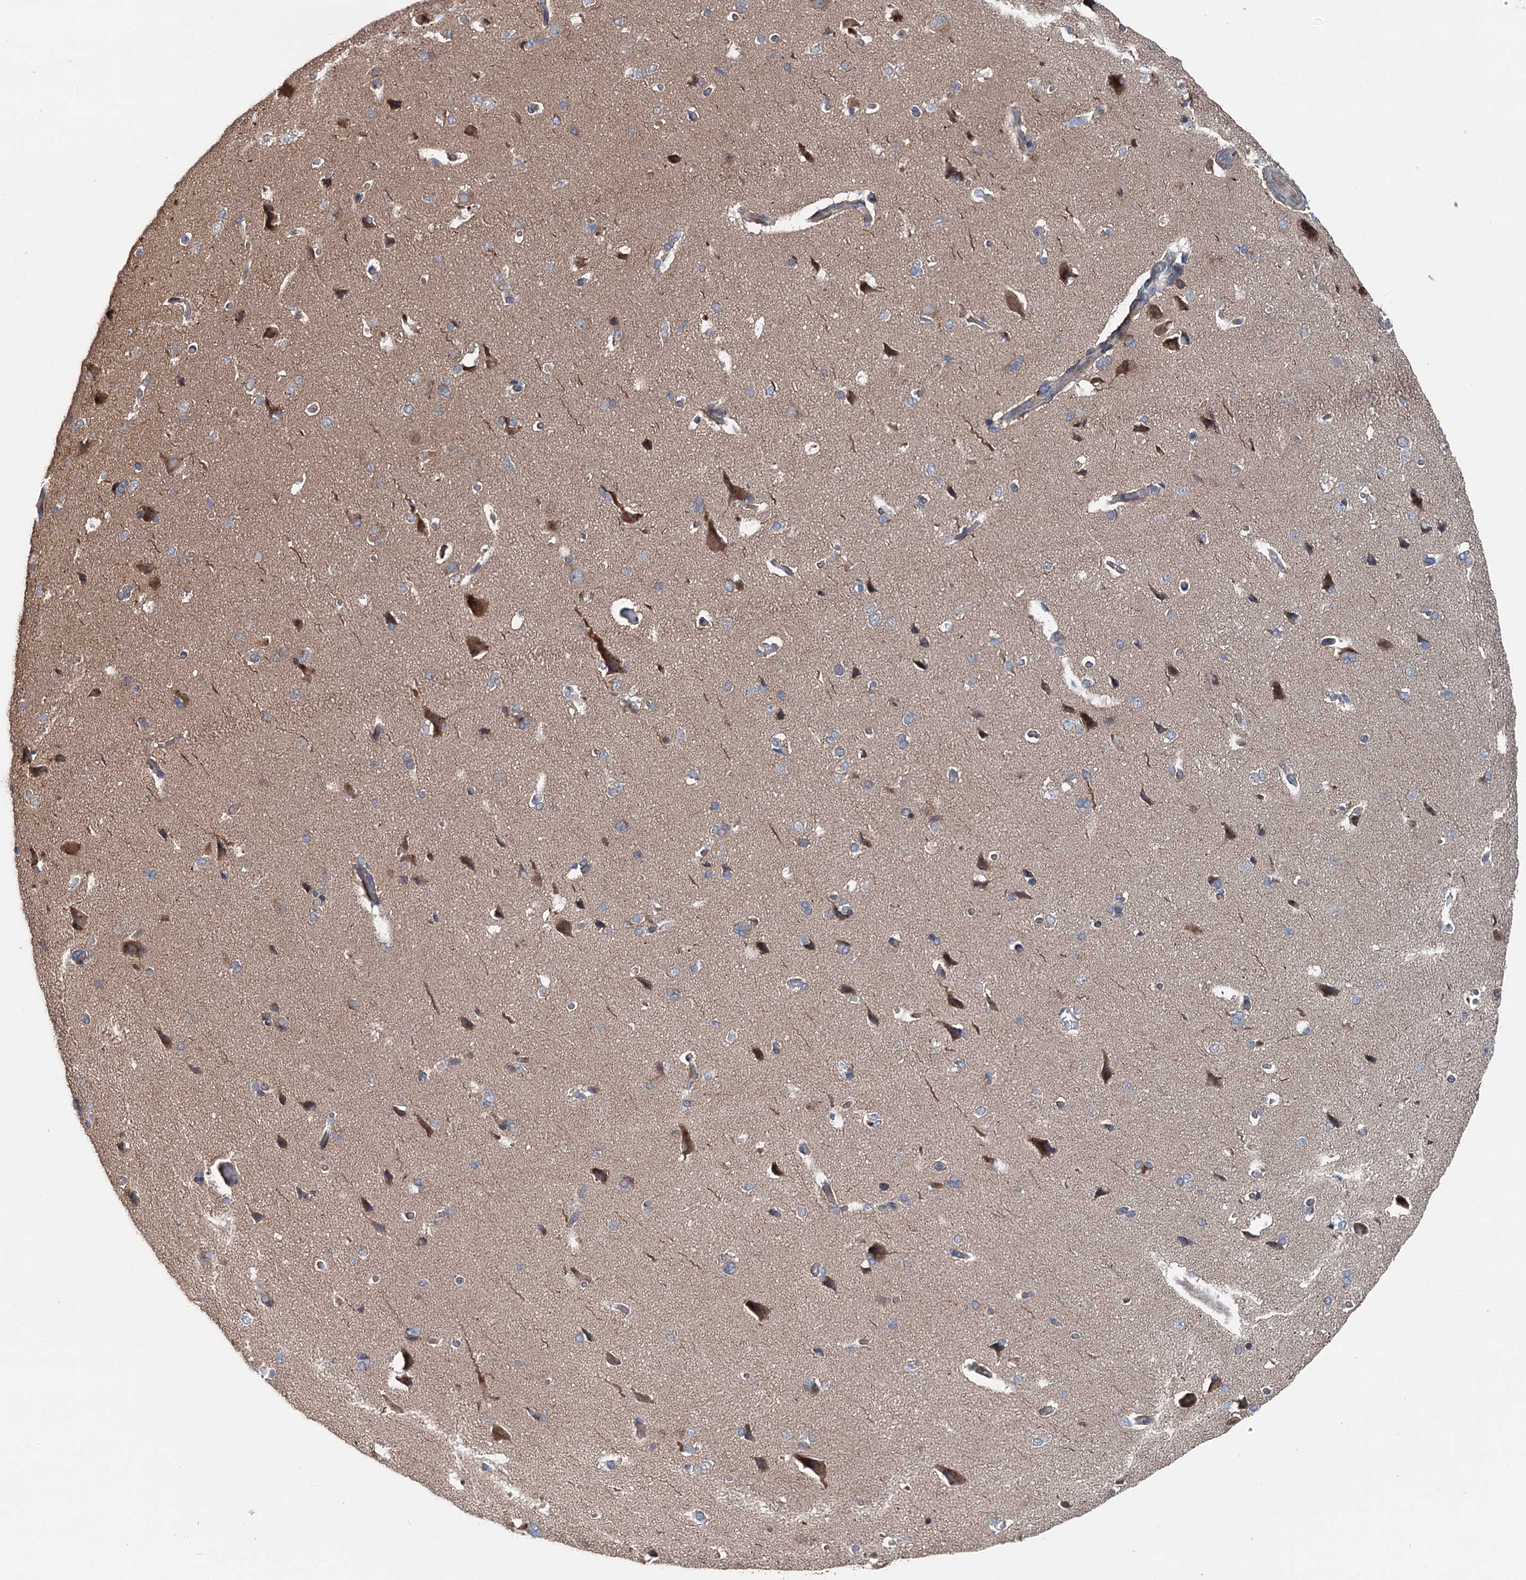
{"staining": {"intensity": "weak", "quantity": "25%-75%", "location": "cytoplasmic/membranous"}, "tissue": "cerebral cortex", "cell_type": "Endothelial cells", "image_type": "normal", "snomed": [{"axis": "morphology", "description": "Normal tissue, NOS"}, {"axis": "topography", "description": "Cerebral cortex"}], "caption": "Weak cytoplasmic/membranous positivity for a protein is seen in about 25%-75% of endothelial cells of benign cerebral cortex using immunohistochemistry (IHC).", "gene": "SLC22A25", "patient": {"sex": "male", "age": 62}}